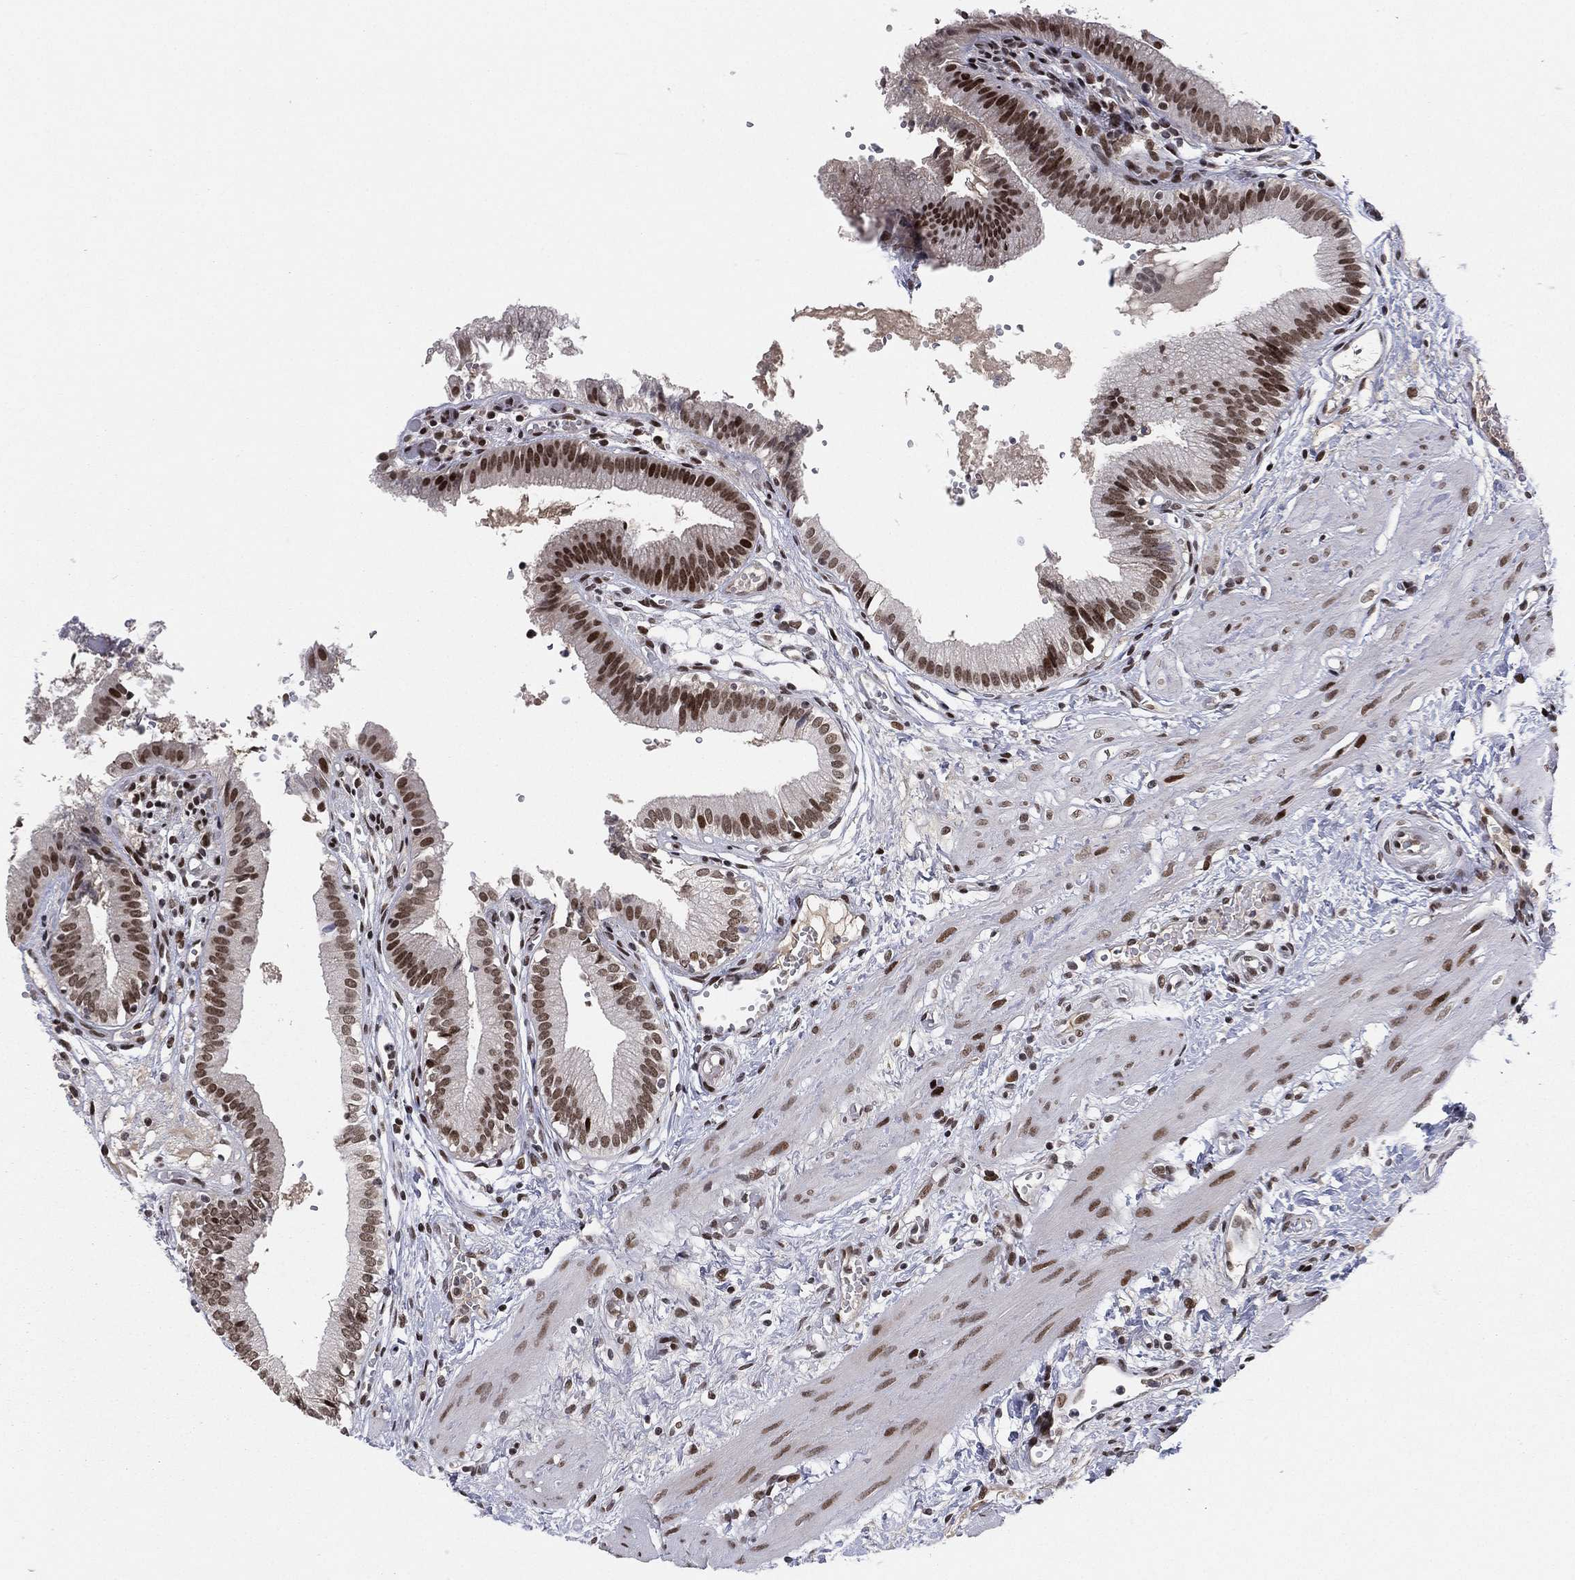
{"staining": {"intensity": "strong", "quantity": ">75%", "location": "nuclear"}, "tissue": "gallbladder", "cell_type": "Glandular cells", "image_type": "normal", "snomed": [{"axis": "morphology", "description": "Normal tissue, NOS"}, {"axis": "topography", "description": "Gallbladder"}], "caption": "Unremarkable gallbladder exhibits strong nuclear staining in about >75% of glandular cells, visualized by immunohistochemistry. (Stains: DAB in brown, nuclei in blue, Microscopy: brightfield microscopy at high magnification).", "gene": "RTF1", "patient": {"sex": "female", "age": 24}}